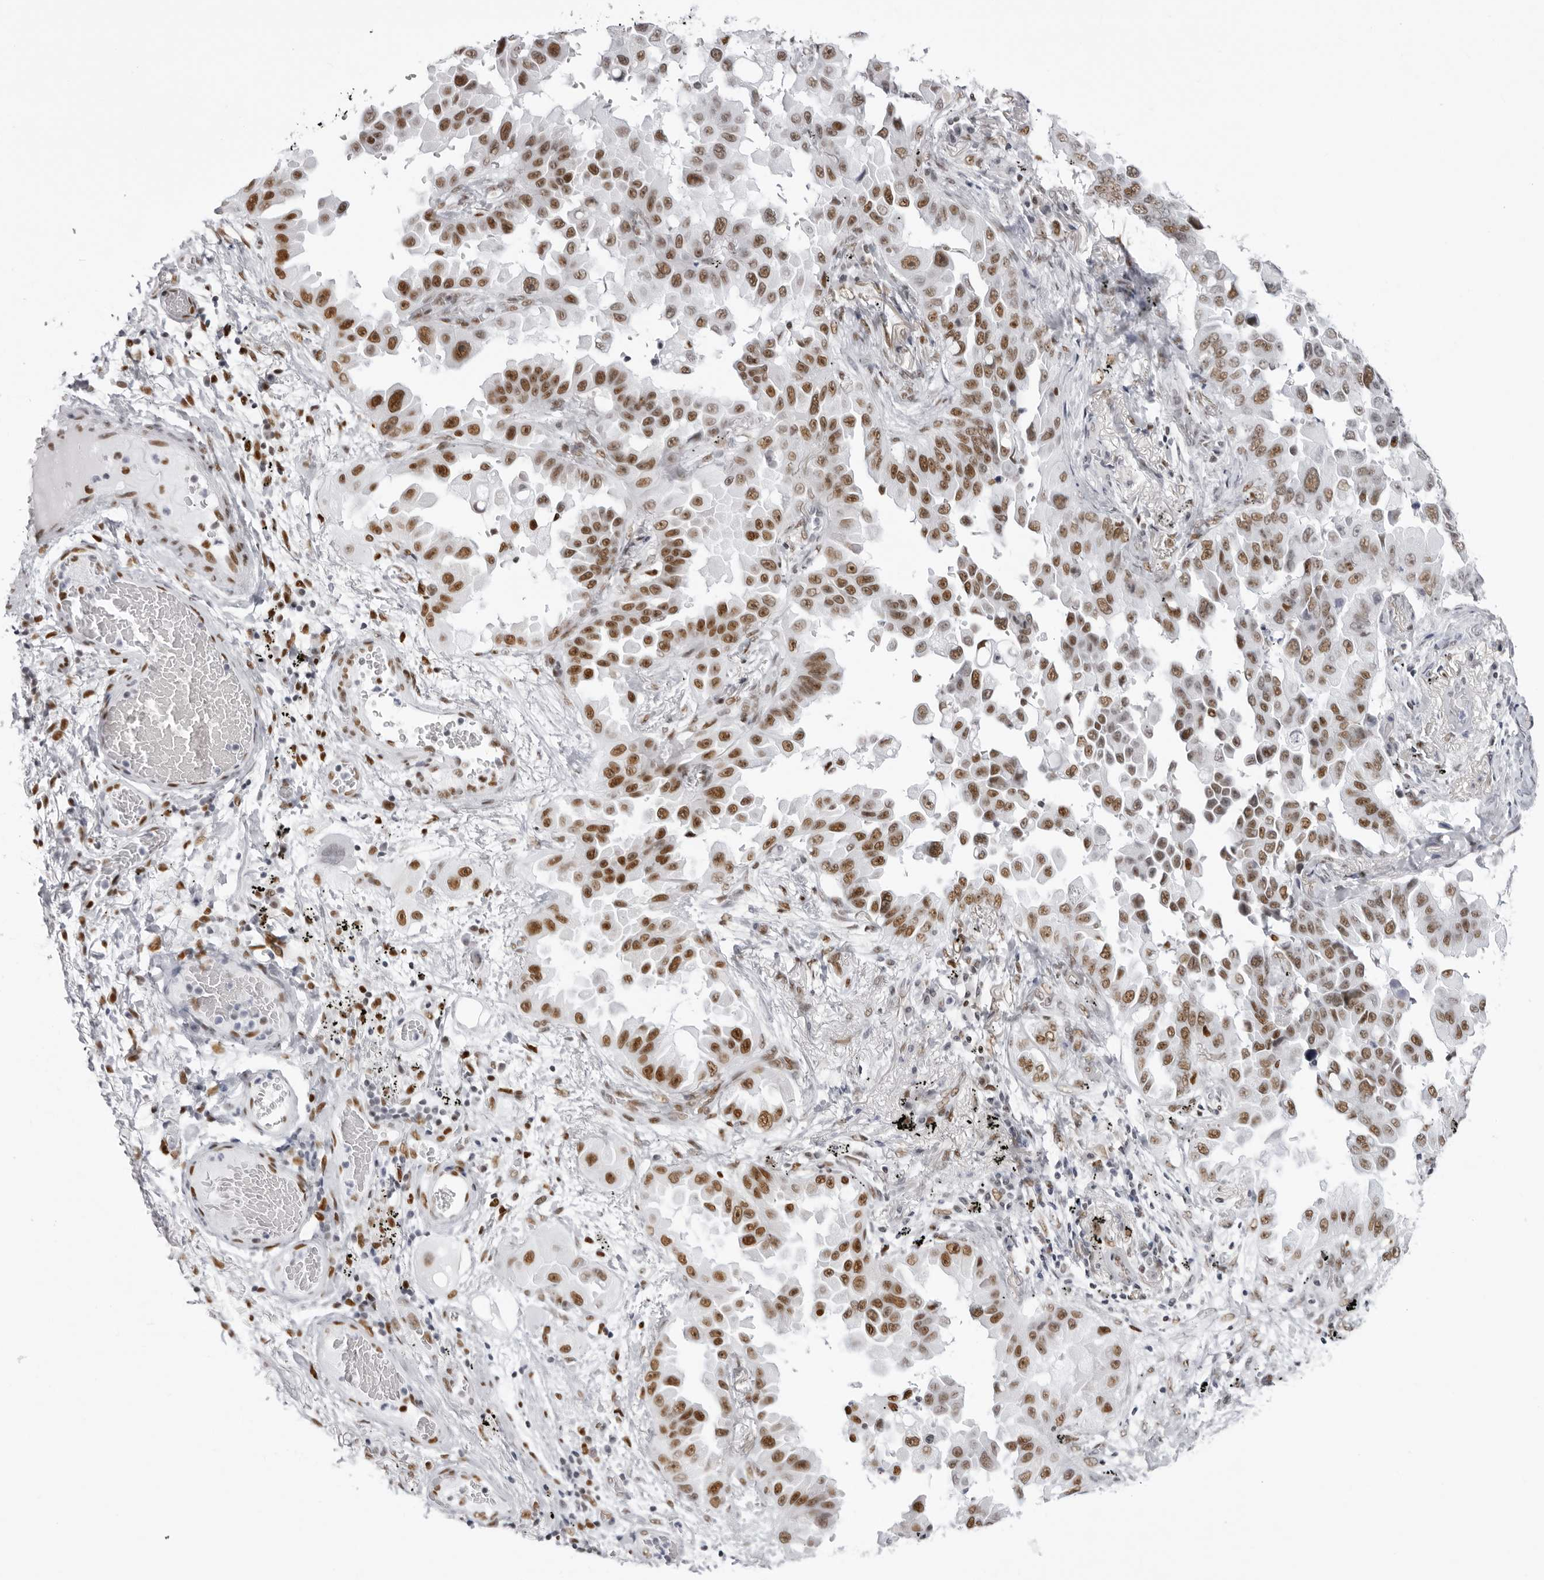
{"staining": {"intensity": "moderate", "quantity": ">75%", "location": "nuclear"}, "tissue": "lung cancer", "cell_type": "Tumor cells", "image_type": "cancer", "snomed": [{"axis": "morphology", "description": "Adenocarcinoma, NOS"}, {"axis": "topography", "description": "Lung"}], "caption": "Tumor cells reveal medium levels of moderate nuclear positivity in about >75% of cells in human lung cancer (adenocarcinoma). (DAB IHC, brown staining for protein, blue staining for nuclei).", "gene": "IRF2BP2", "patient": {"sex": "female", "age": 67}}